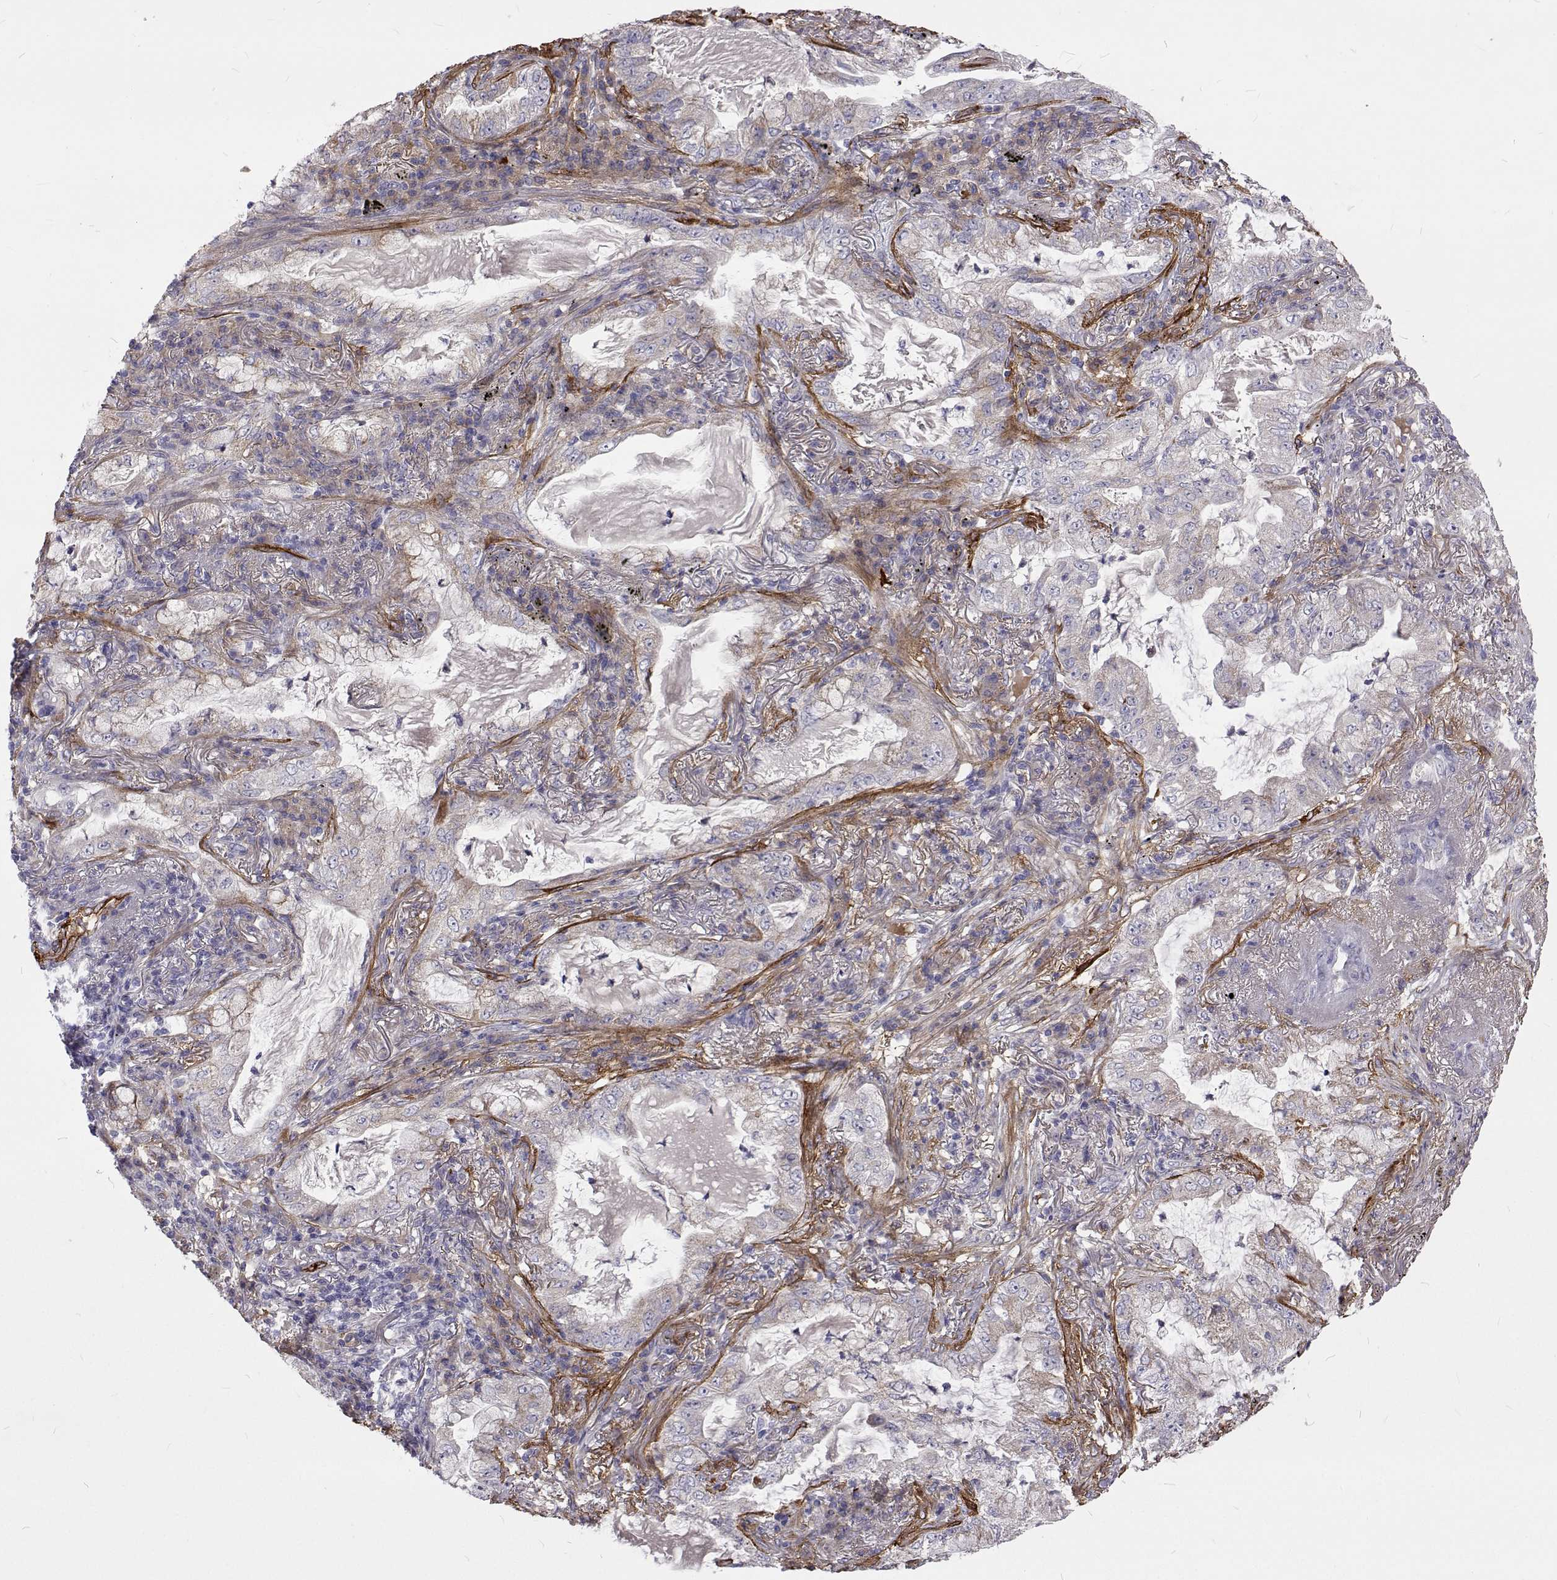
{"staining": {"intensity": "negative", "quantity": "none", "location": "none"}, "tissue": "lung cancer", "cell_type": "Tumor cells", "image_type": "cancer", "snomed": [{"axis": "morphology", "description": "Adenocarcinoma, NOS"}, {"axis": "topography", "description": "Lung"}], "caption": "DAB immunohistochemical staining of adenocarcinoma (lung) shows no significant expression in tumor cells. (Stains: DAB (3,3'-diaminobenzidine) immunohistochemistry with hematoxylin counter stain, Microscopy: brightfield microscopy at high magnification).", "gene": "NPR3", "patient": {"sex": "female", "age": 73}}